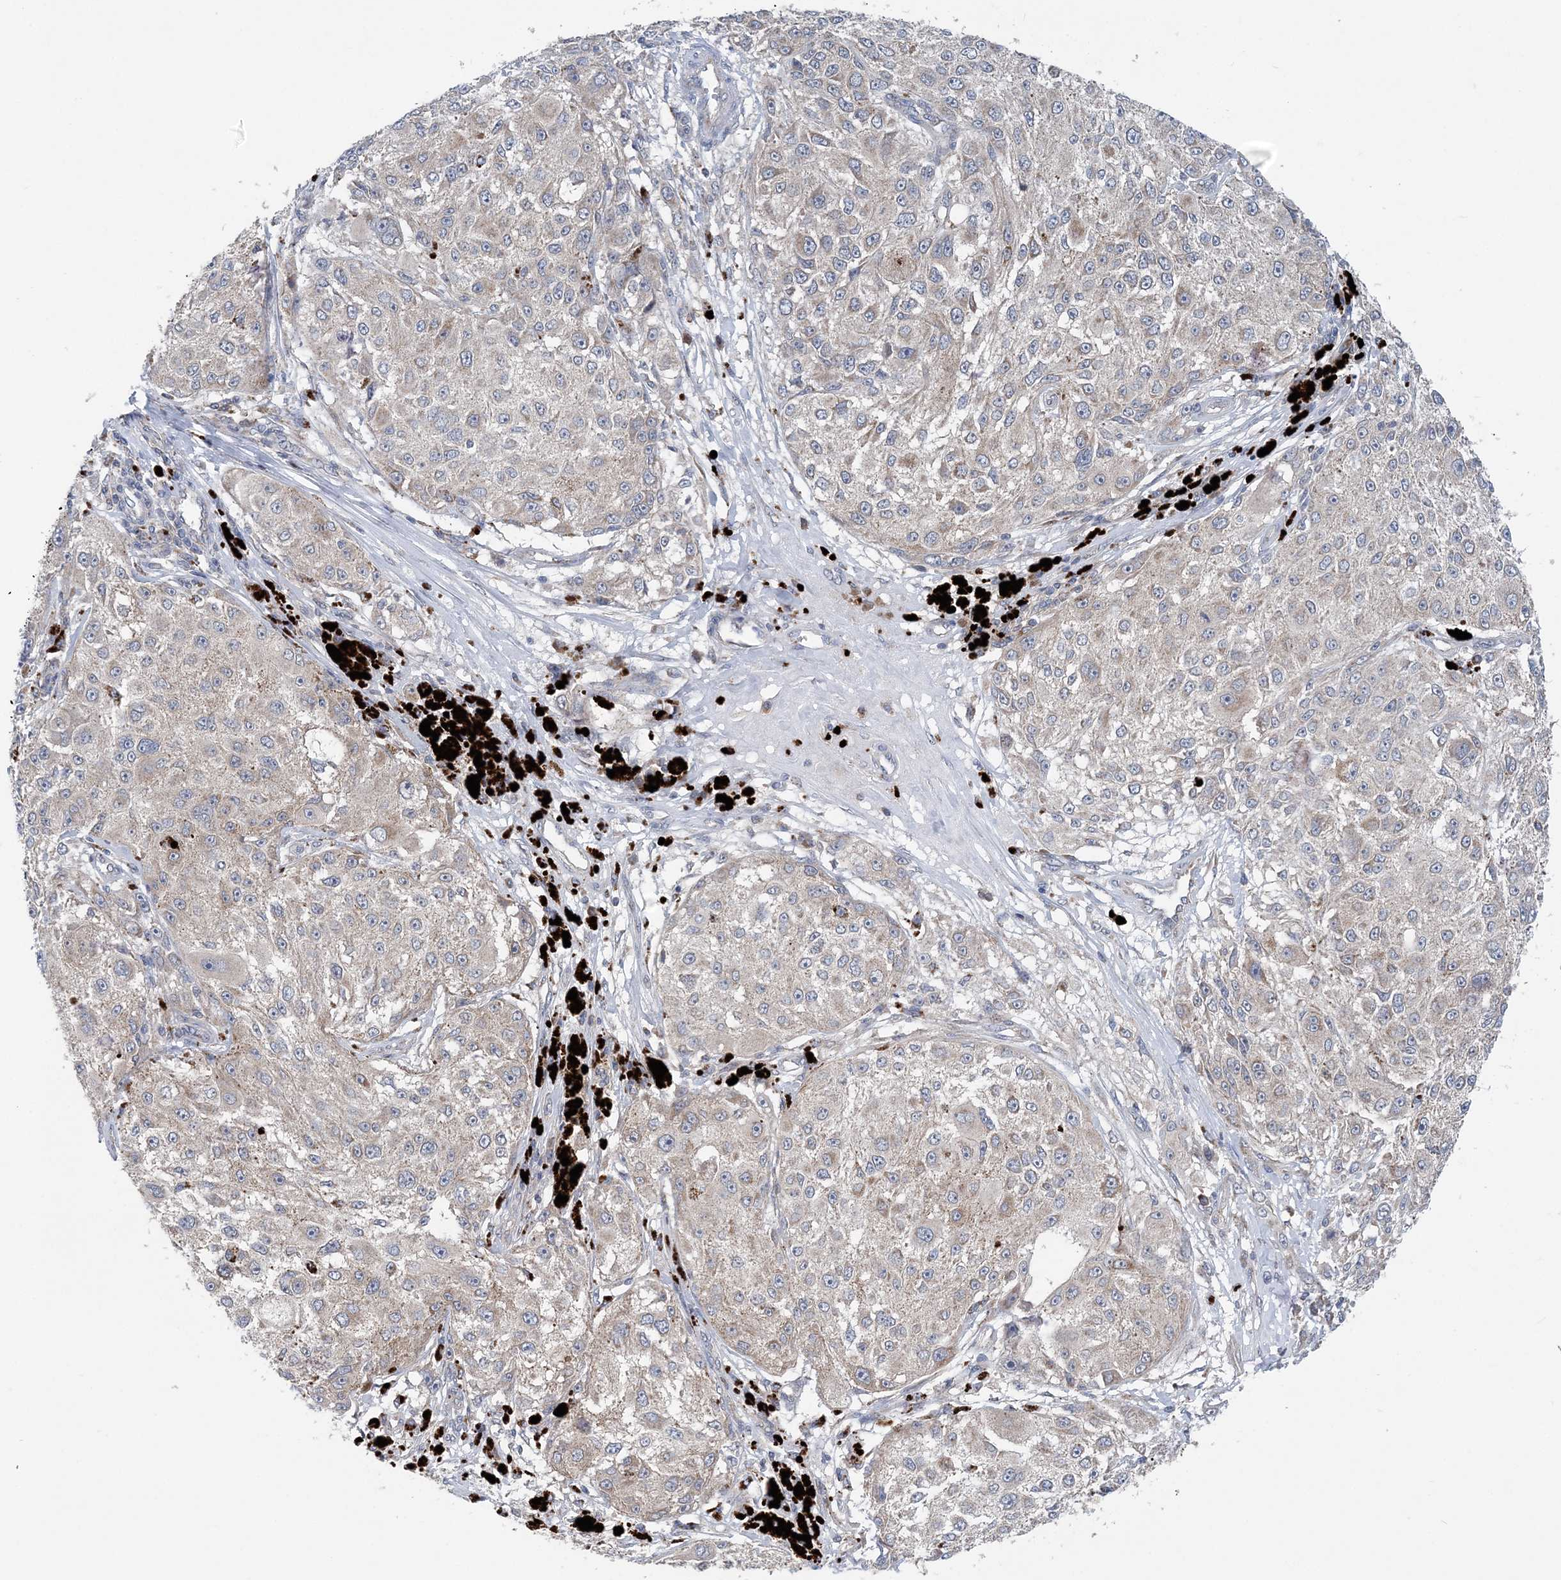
{"staining": {"intensity": "moderate", "quantity": "<25%", "location": "cytoplasmic/membranous"}, "tissue": "melanoma", "cell_type": "Tumor cells", "image_type": "cancer", "snomed": [{"axis": "morphology", "description": "Necrosis, NOS"}, {"axis": "morphology", "description": "Malignant melanoma, NOS"}, {"axis": "topography", "description": "Skin"}], "caption": "This is an image of immunohistochemistry (IHC) staining of melanoma, which shows moderate staining in the cytoplasmic/membranous of tumor cells.", "gene": "COPE", "patient": {"sex": "female", "age": 87}}